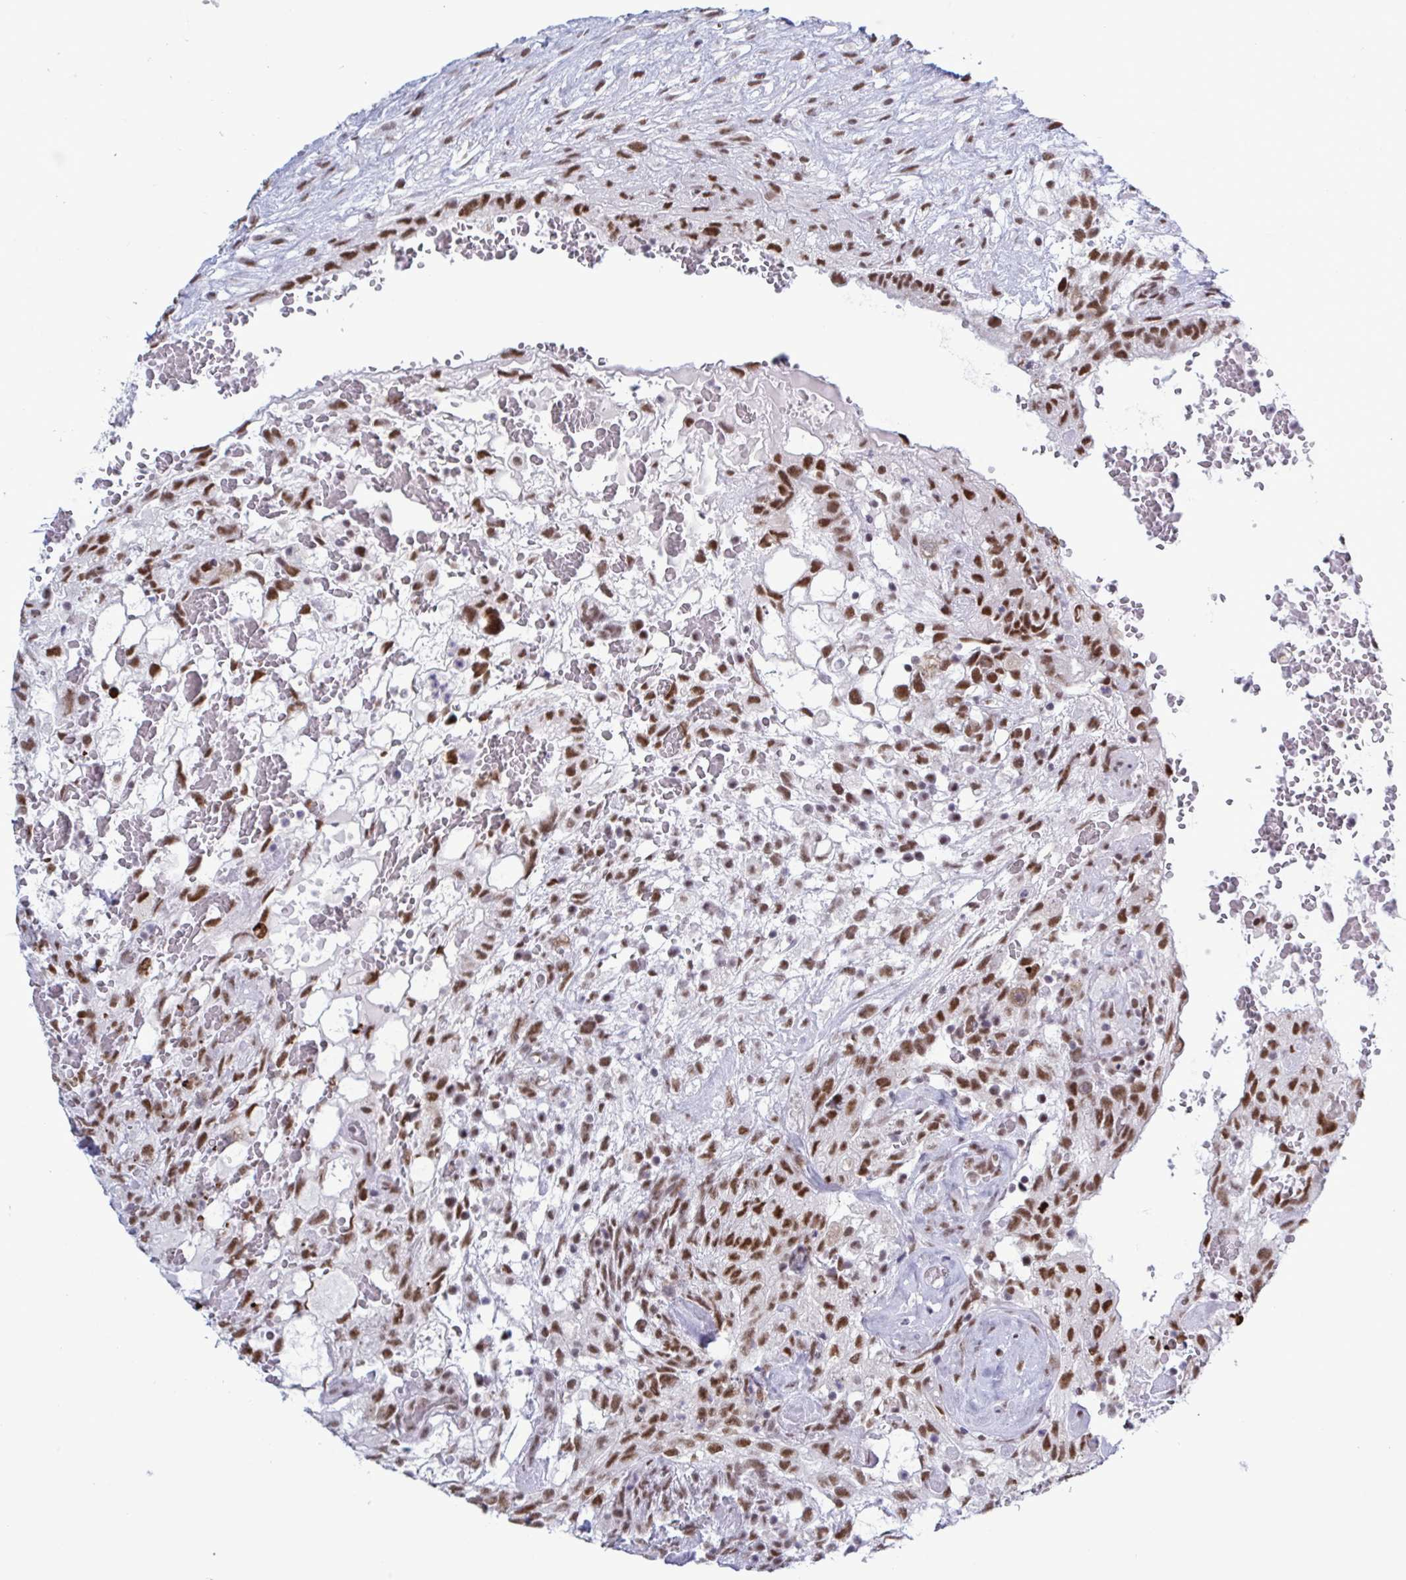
{"staining": {"intensity": "strong", "quantity": ">75%", "location": "nuclear"}, "tissue": "testis cancer", "cell_type": "Tumor cells", "image_type": "cancer", "snomed": [{"axis": "morphology", "description": "Normal tissue, NOS"}, {"axis": "morphology", "description": "Carcinoma, Embryonal, NOS"}, {"axis": "topography", "description": "Testis"}], "caption": "This image shows immunohistochemistry staining of human testis embryonal carcinoma, with high strong nuclear expression in about >75% of tumor cells.", "gene": "PPP1R10", "patient": {"sex": "male", "age": 32}}